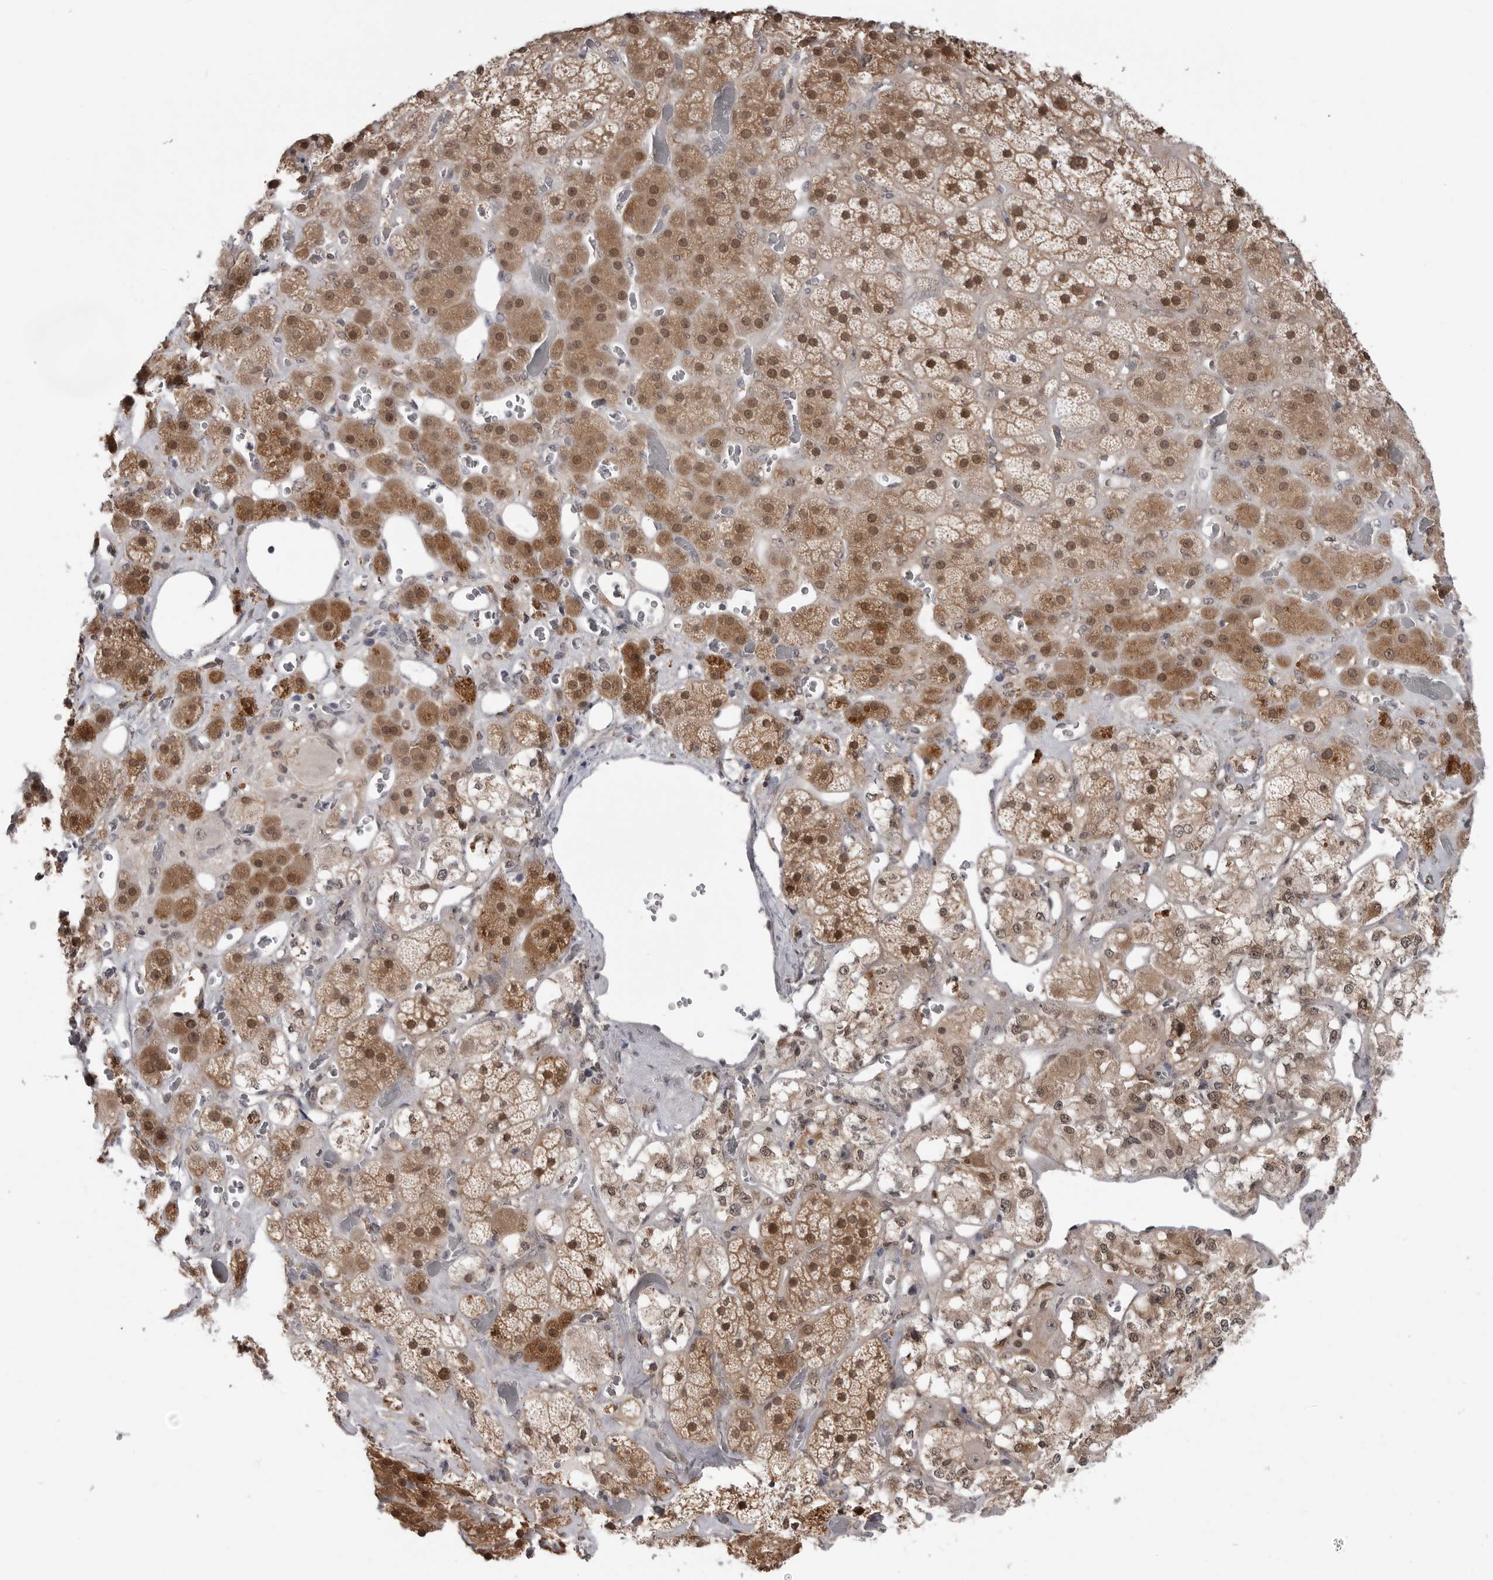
{"staining": {"intensity": "moderate", "quantity": ">75%", "location": "cytoplasmic/membranous,nuclear"}, "tissue": "adrenal gland", "cell_type": "Glandular cells", "image_type": "normal", "snomed": [{"axis": "morphology", "description": "Normal tissue, NOS"}, {"axis": "topography", "description": "Adrenal gland"}], "caption": "Moderate cytoplasmic/membranous,nuclear expression is appreciated in about >75% of glandular cells in unremarkable adrenal gland. (Stains: DAB in brown, nuclei in blue, Microscopy: brightfield microscopy at high magnification).", "gene": "PNPO", "patient": {"sex": "male", "age": 57}}